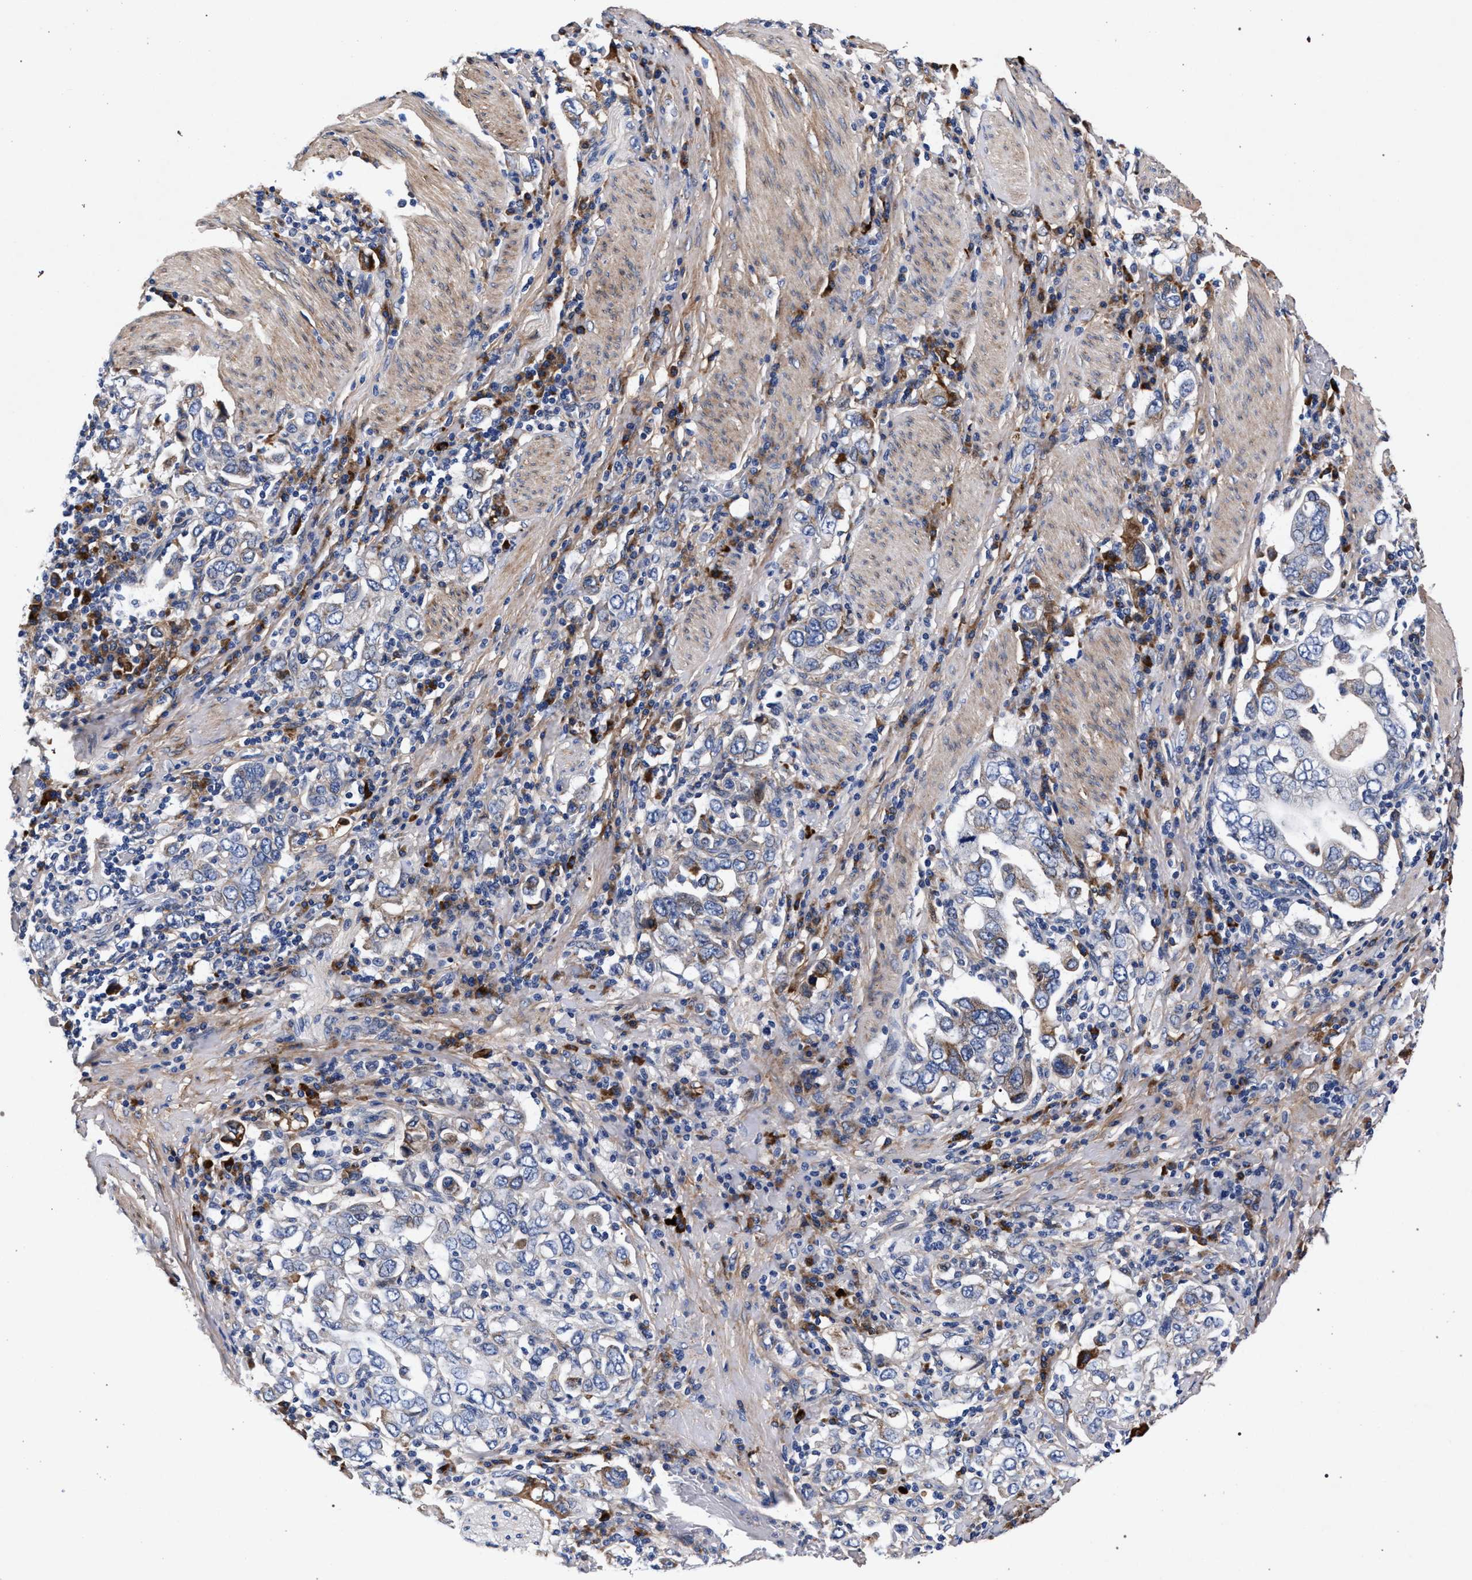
{"staining": {"intensity": "weak", "quantity": "<25%", "location": "cytoplasmic/membranous"}, "tissue": "stomach cancer", "cell_type": "Tumor cells", "image_type": "cancer", "snomed": [{"axis": "morphology", "description": "Adenocarcinoma, NOS"}, {"axis": "topography", "description": "Stomach, upper"}], "caption": "This is an immunohistochemistry (IHC) histopathology image of adenocarcinoma (stomach). There is no positivity in tumor cells.", "gene": "ACOX1", "patient": {"sex": "male", "age": 62}}